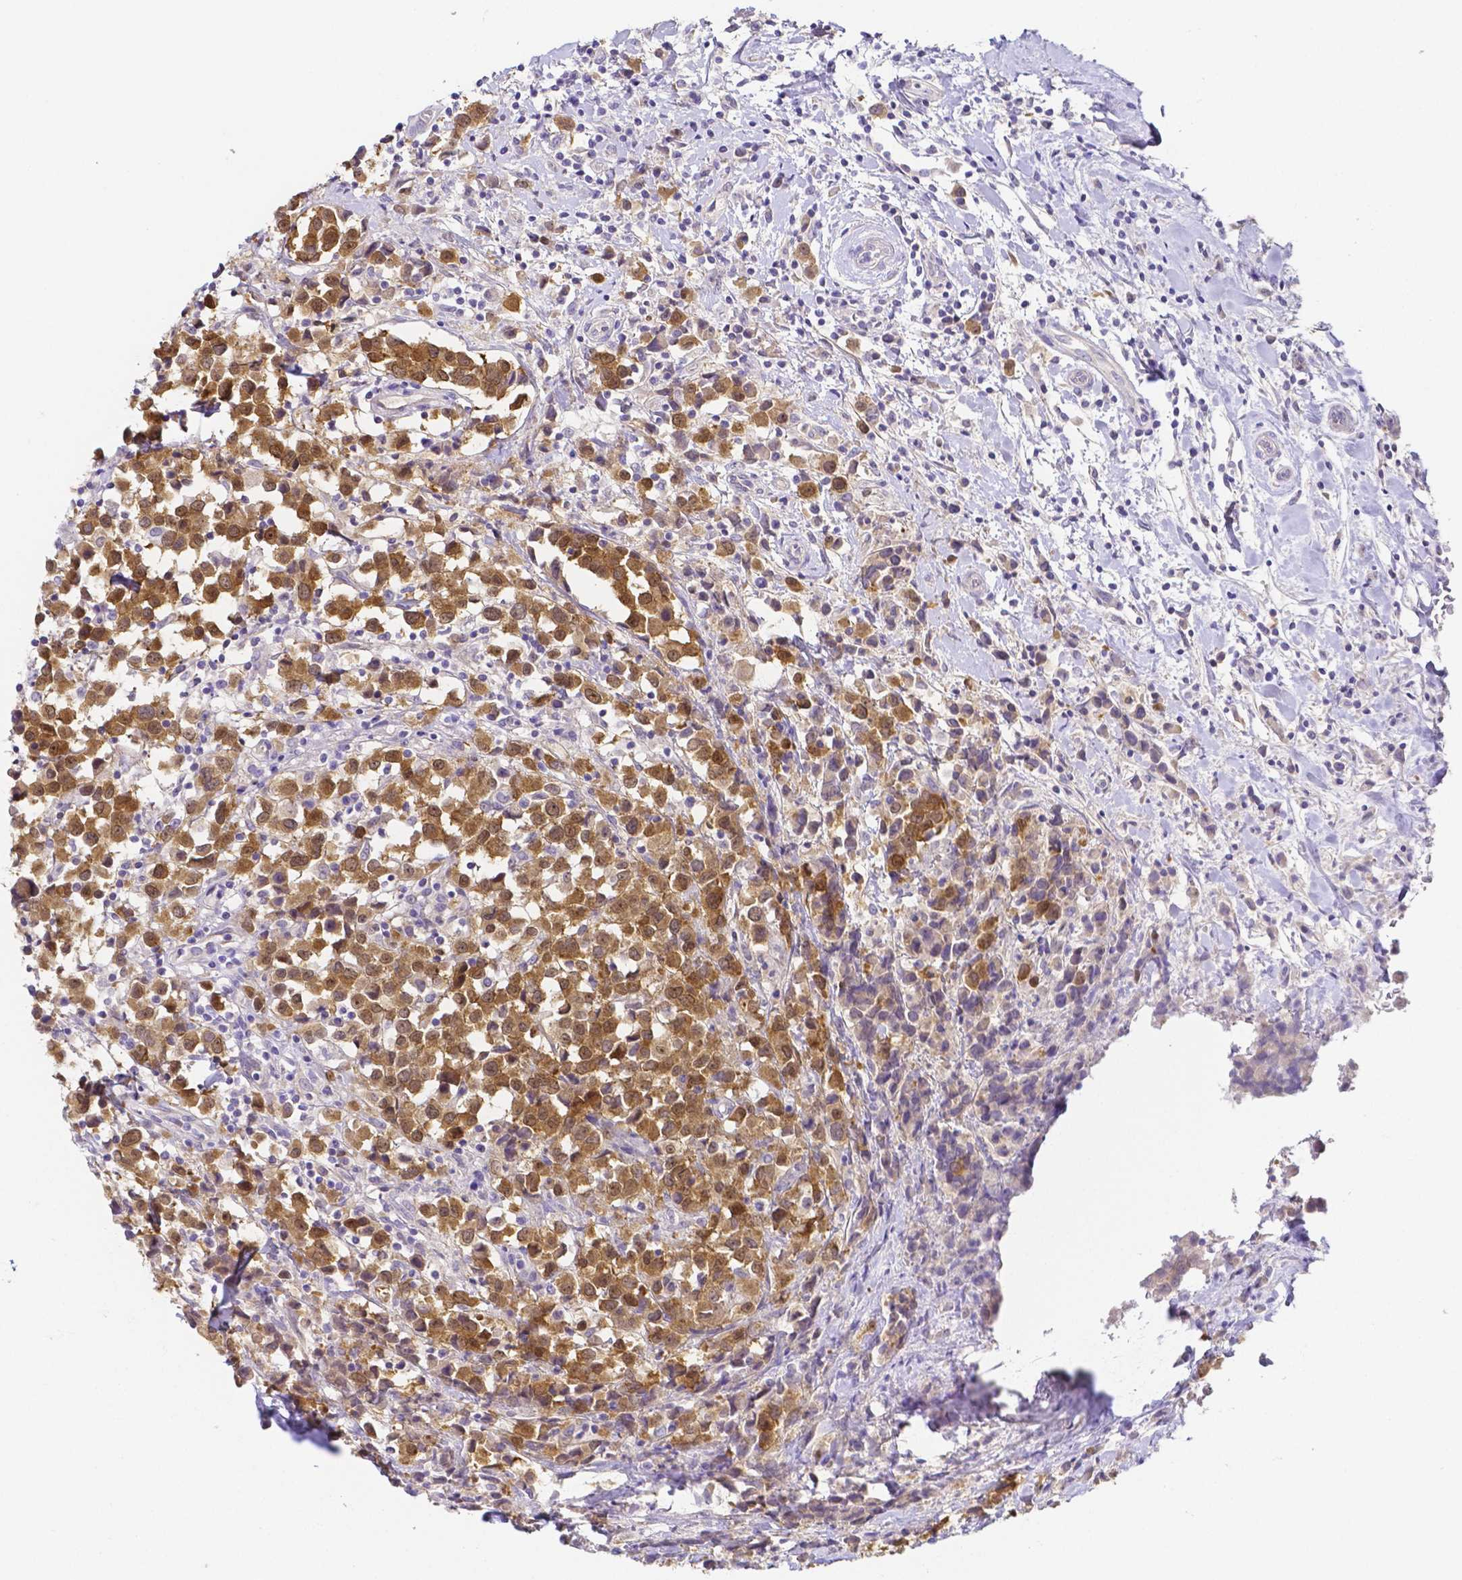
{"staining": {"intensity": "moderate", "quantity": ">75%", "location": "cytoplasmic/membranous,nuclear"}, "tissue": "breast cancer", "cell_type": "Tumor cells", "image_type": "cancer", "snomed": [{"axis": "morphology", "description": "Duct carcinoma"}, {"axis": "topography", "description": "Breast"}], "caption": "The immunohistochemical stain highlights moderate cytoplasmic/membranous and nuclear expression in tumor cells of breast cancer tissue. (Brightfield microscopy of DAB IHC at high magnification).", "gene": "PKP3", "patient": {"sex": "female", "age": 61}}